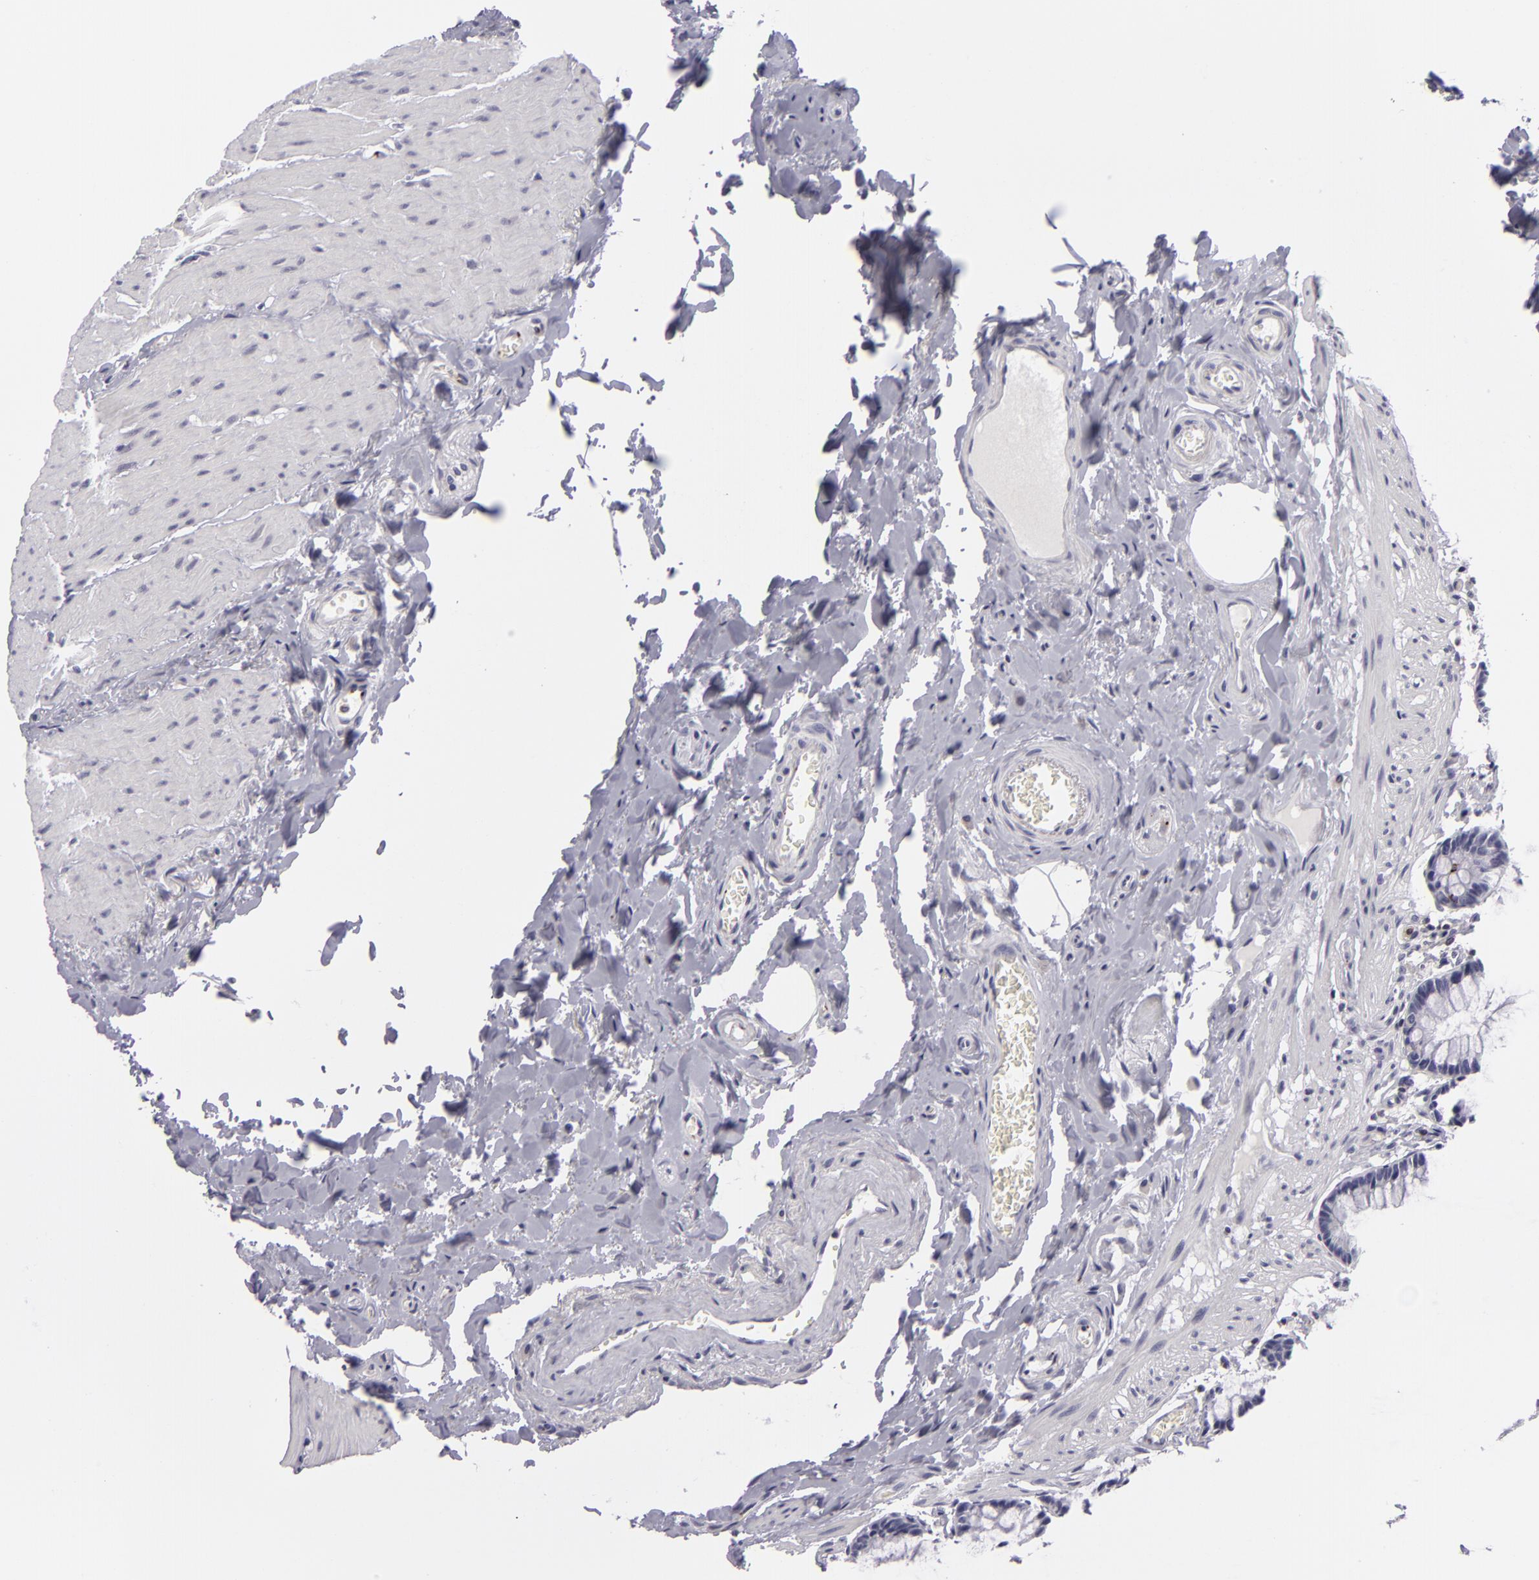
{"staining": {"intensity": "negative", "quantity": "none", "location": "none"}, "tissue": "rectum", "cell_type": "Glandular cells", "image_type": "normal", "snomed": [{"axis": "morphology", "description": "Normal tissue, NOS"}, {"axis": "topography", "description": "Rectum"}], "caption": "High power microscopy histopathology image of an IHC histopathology image of benign rectum, revealing no significant staining in glandular cells. (DAB (3,3'-diaminobenzidine) immunohistochemistry, high magnification).", "gene": "KCNAB2", "patient": {"sex": "male", "age": 86}}